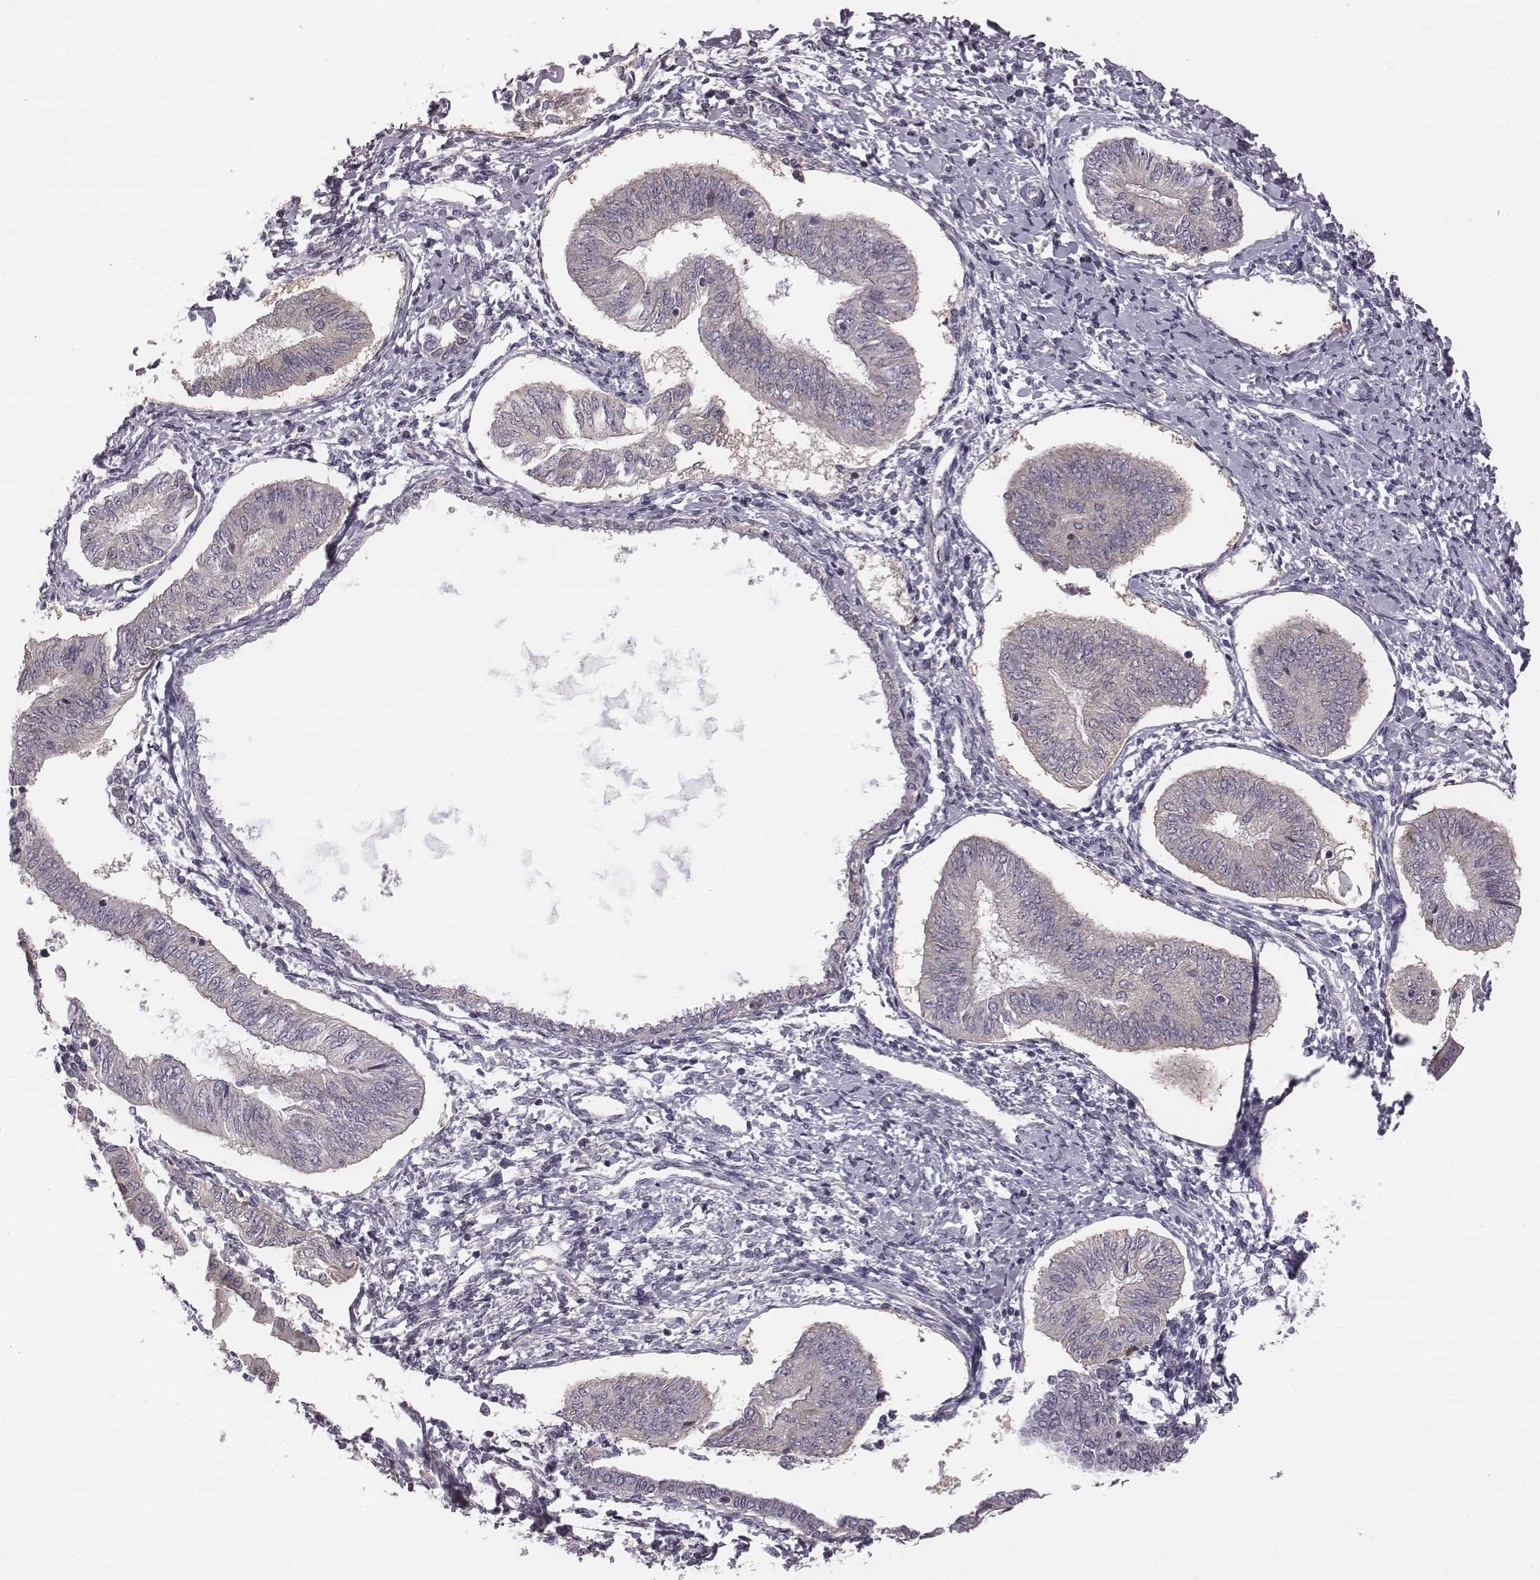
{"staining": {"intensity": "negative", "quantity": "none", "location": "none"}, "tissue": "endometrial cancer", "cell_type": "Tumor cells", "image_type": "cancer", "snomed": [{"axis": "morphology", "description": "Adenocarcinoma, NOS"}, {"axis": "topography", "description": "Endometrium"}], "caption": "DAB (3,3'-diaminobenzidine) immunohistochemical staining of endometrial adenocarcinoma displays no significant expression in tumor cells.", "gene": "BICDL1", "patient": {"sex": "female", "age": 58}}